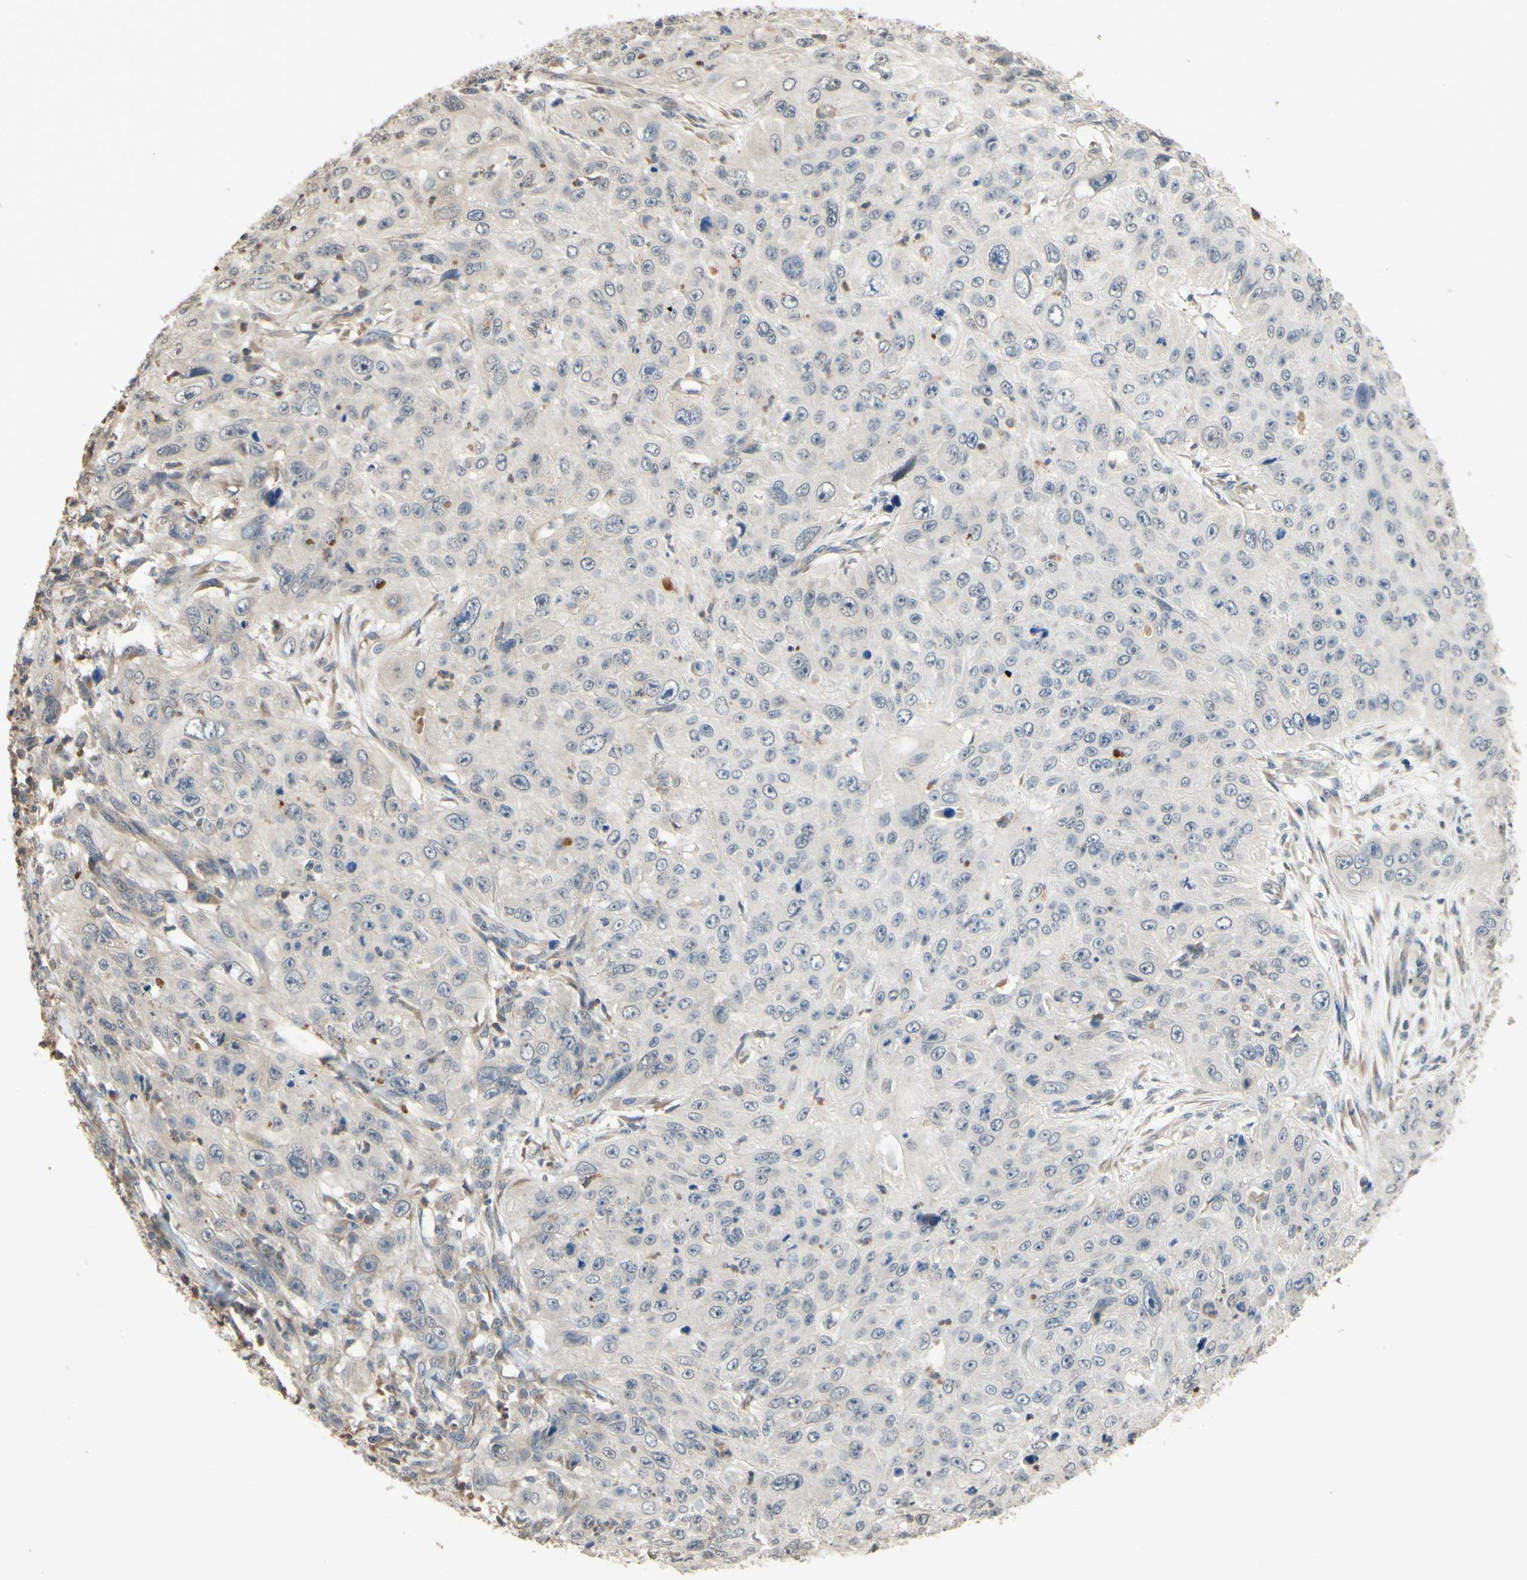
{"staining": {"intensity": "negative", "quantity": "none", "location": "none"}, "tissue": "skin cancer", "cell_type": "Tumor cells", "image_type": "cancer", "snomed": [{"axis": "morphology", "description": "Squamous cell carcinoma, NOS"}, {"axis": "topography", "description": "Skin"}], "caption": "IHC of skin cancer (squamous cell carcinoma) reveals no positivity in tumor cells.", "gene": "SMIM19", "patient": {"sex": "female", "age": 80}}